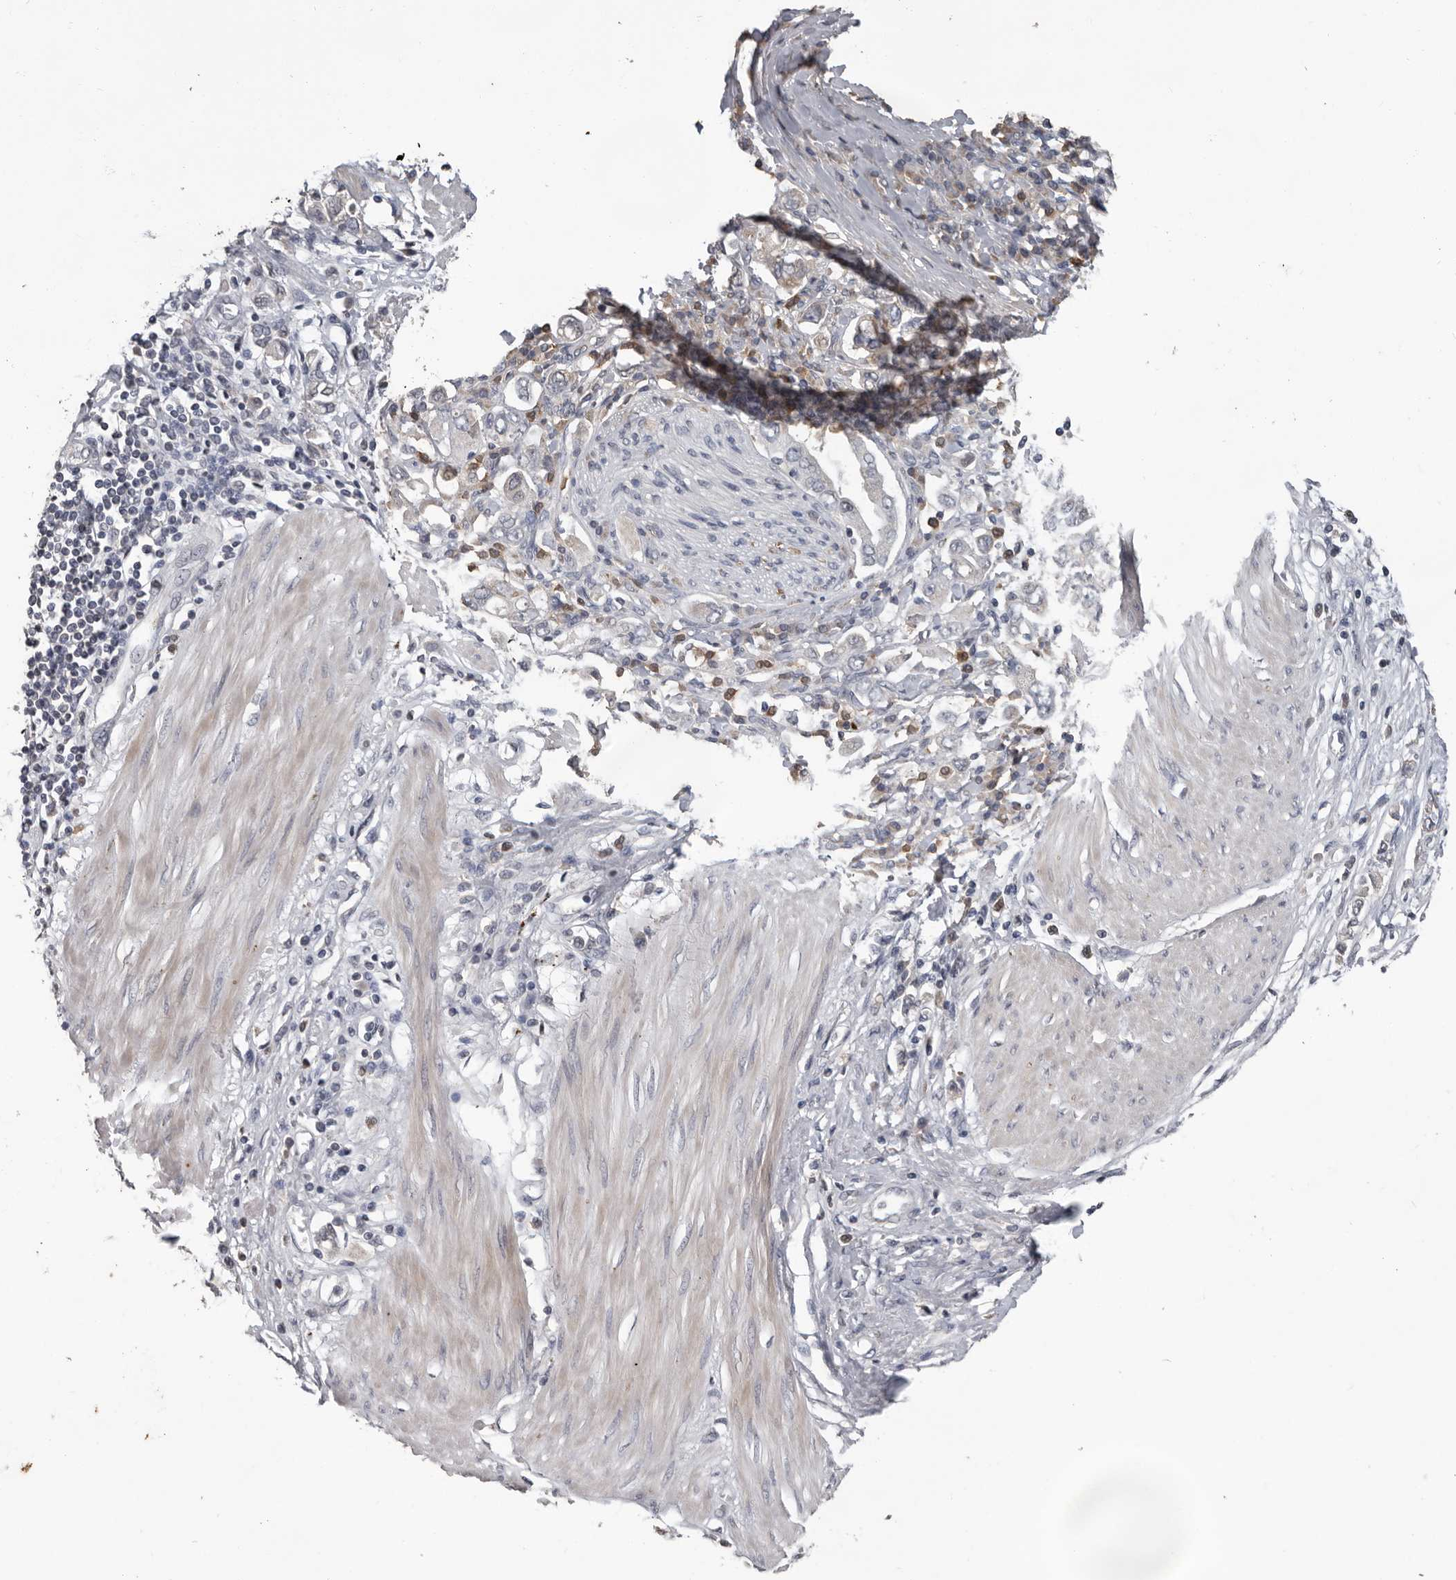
{"staining": {"intensity": "negative", "quantity": "none", "location": "none"}, "tissue": "stomach cancer", "cell_type": "Tumor cells", "image_type": "cancer", "snomed": [{"axis": "morphology", "description": "Adenocarcinoma, NOS"}, {"axis": "topography", "description": "Stomach"}], "caption": "A micrograph of human adenocarcinoma (stomach) is negative for staining in tumor cells. (Brightfield microscopy of DAB immunohistochemistry (IHC) at high magnification).", "gene": "MTF1", "patient": {"sex": "female", "age": 76}}